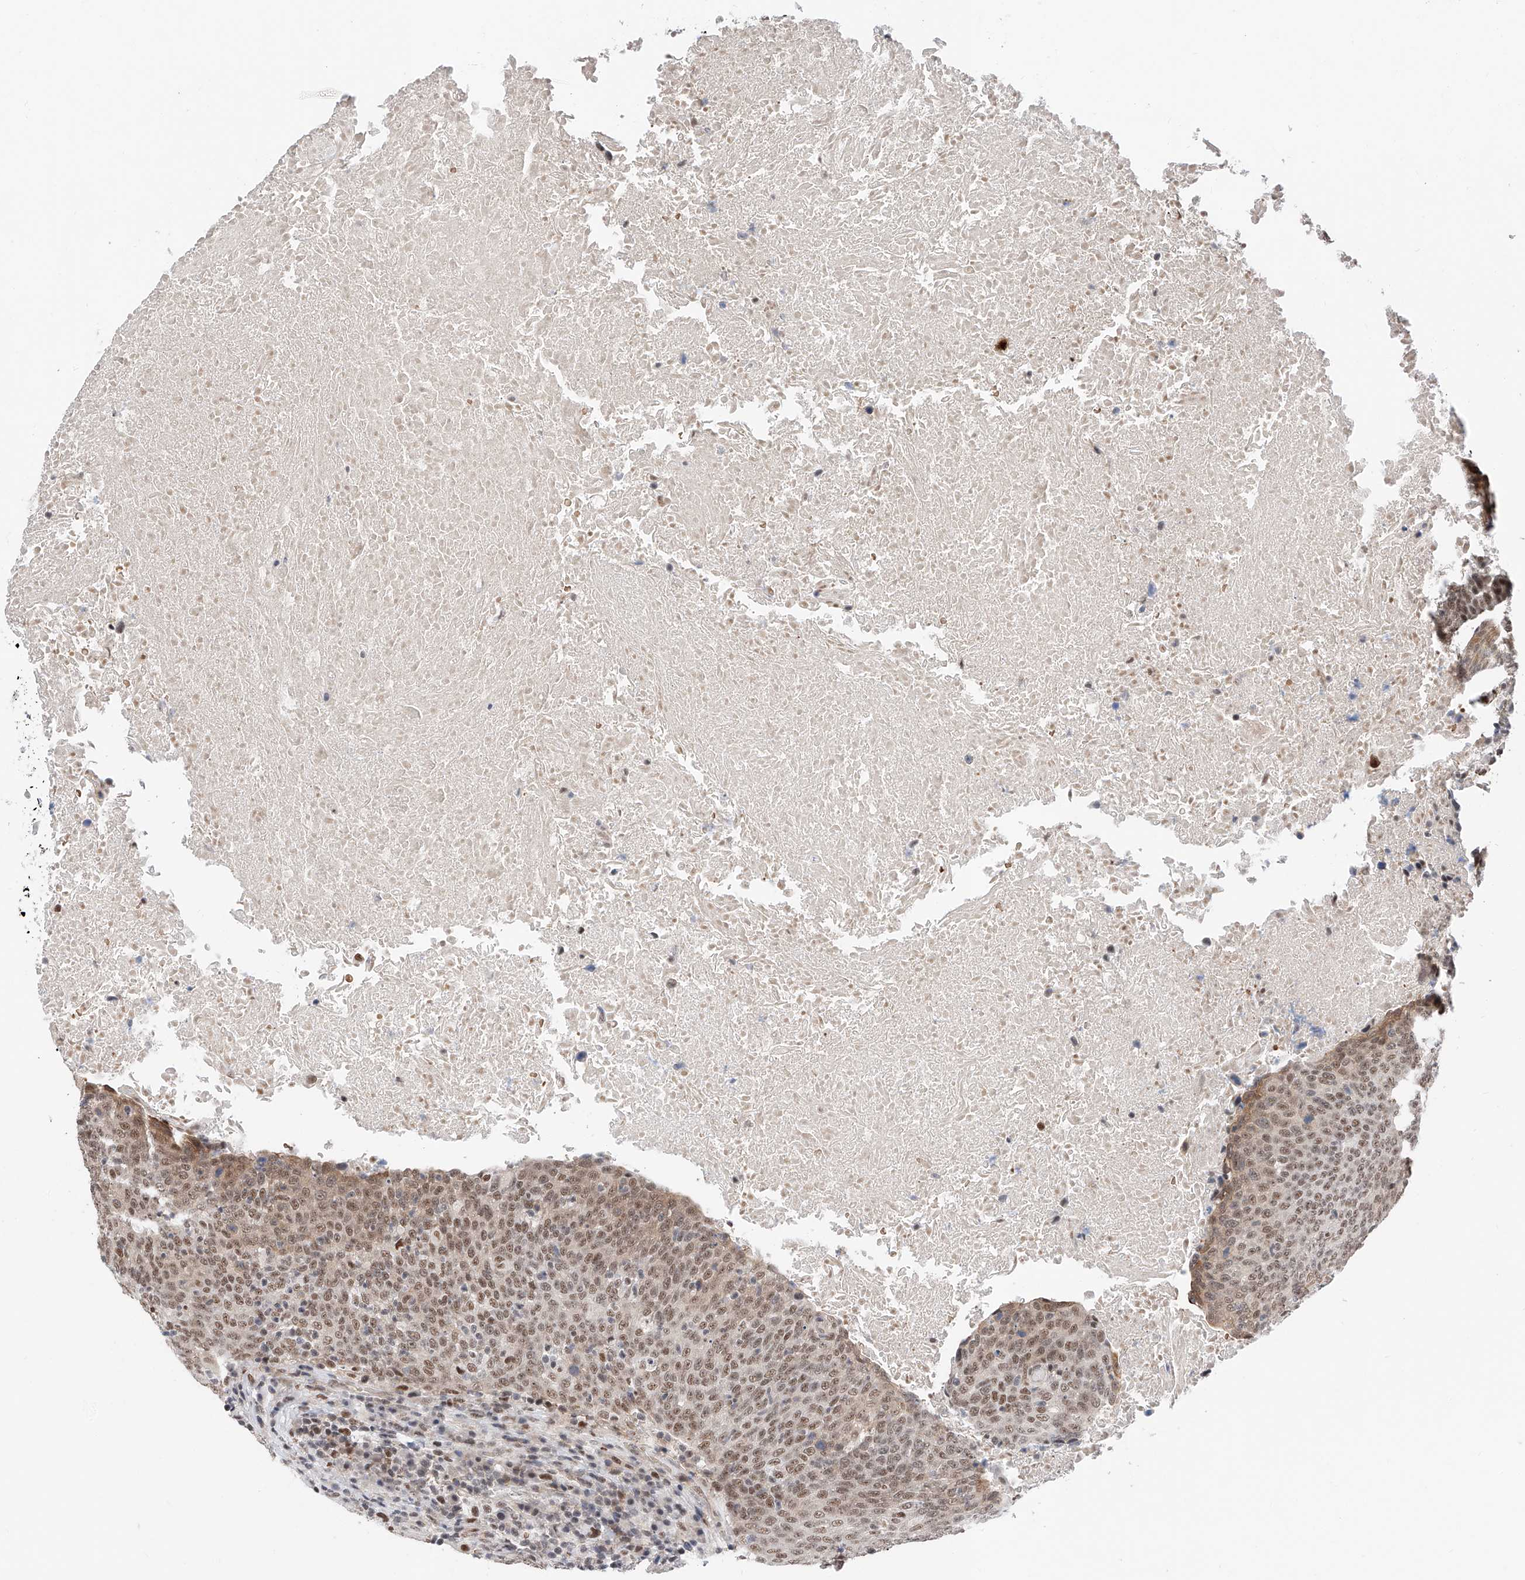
{"staining": {"intensity": "moderate", "quantity": ">75%", "location": "nuclear"}, "tissue": "head and neck cancer", "cell_type": "Tumor cells", "image_type": "cancer", "snomed": [{"axis": "morphology", "description": "Squamous cell carcinoma, NOS"}, {"axis": "morphology", "description": "Squamous cell carcinoma, metastatic, NOS"}, {"axis": "topography", "description": "Lymph node"}, {"axis": "topography", "description": "Head-Neck"}], "caption": "Squamous cell carcinoma (head and neck) stained with immunohistochemistry (IHC) exhibits moderate nuclear positivity in approximately >75% of tumor cells.", "gene": "SNRNP200", "patient": {"sex": "male", "age": 62}}